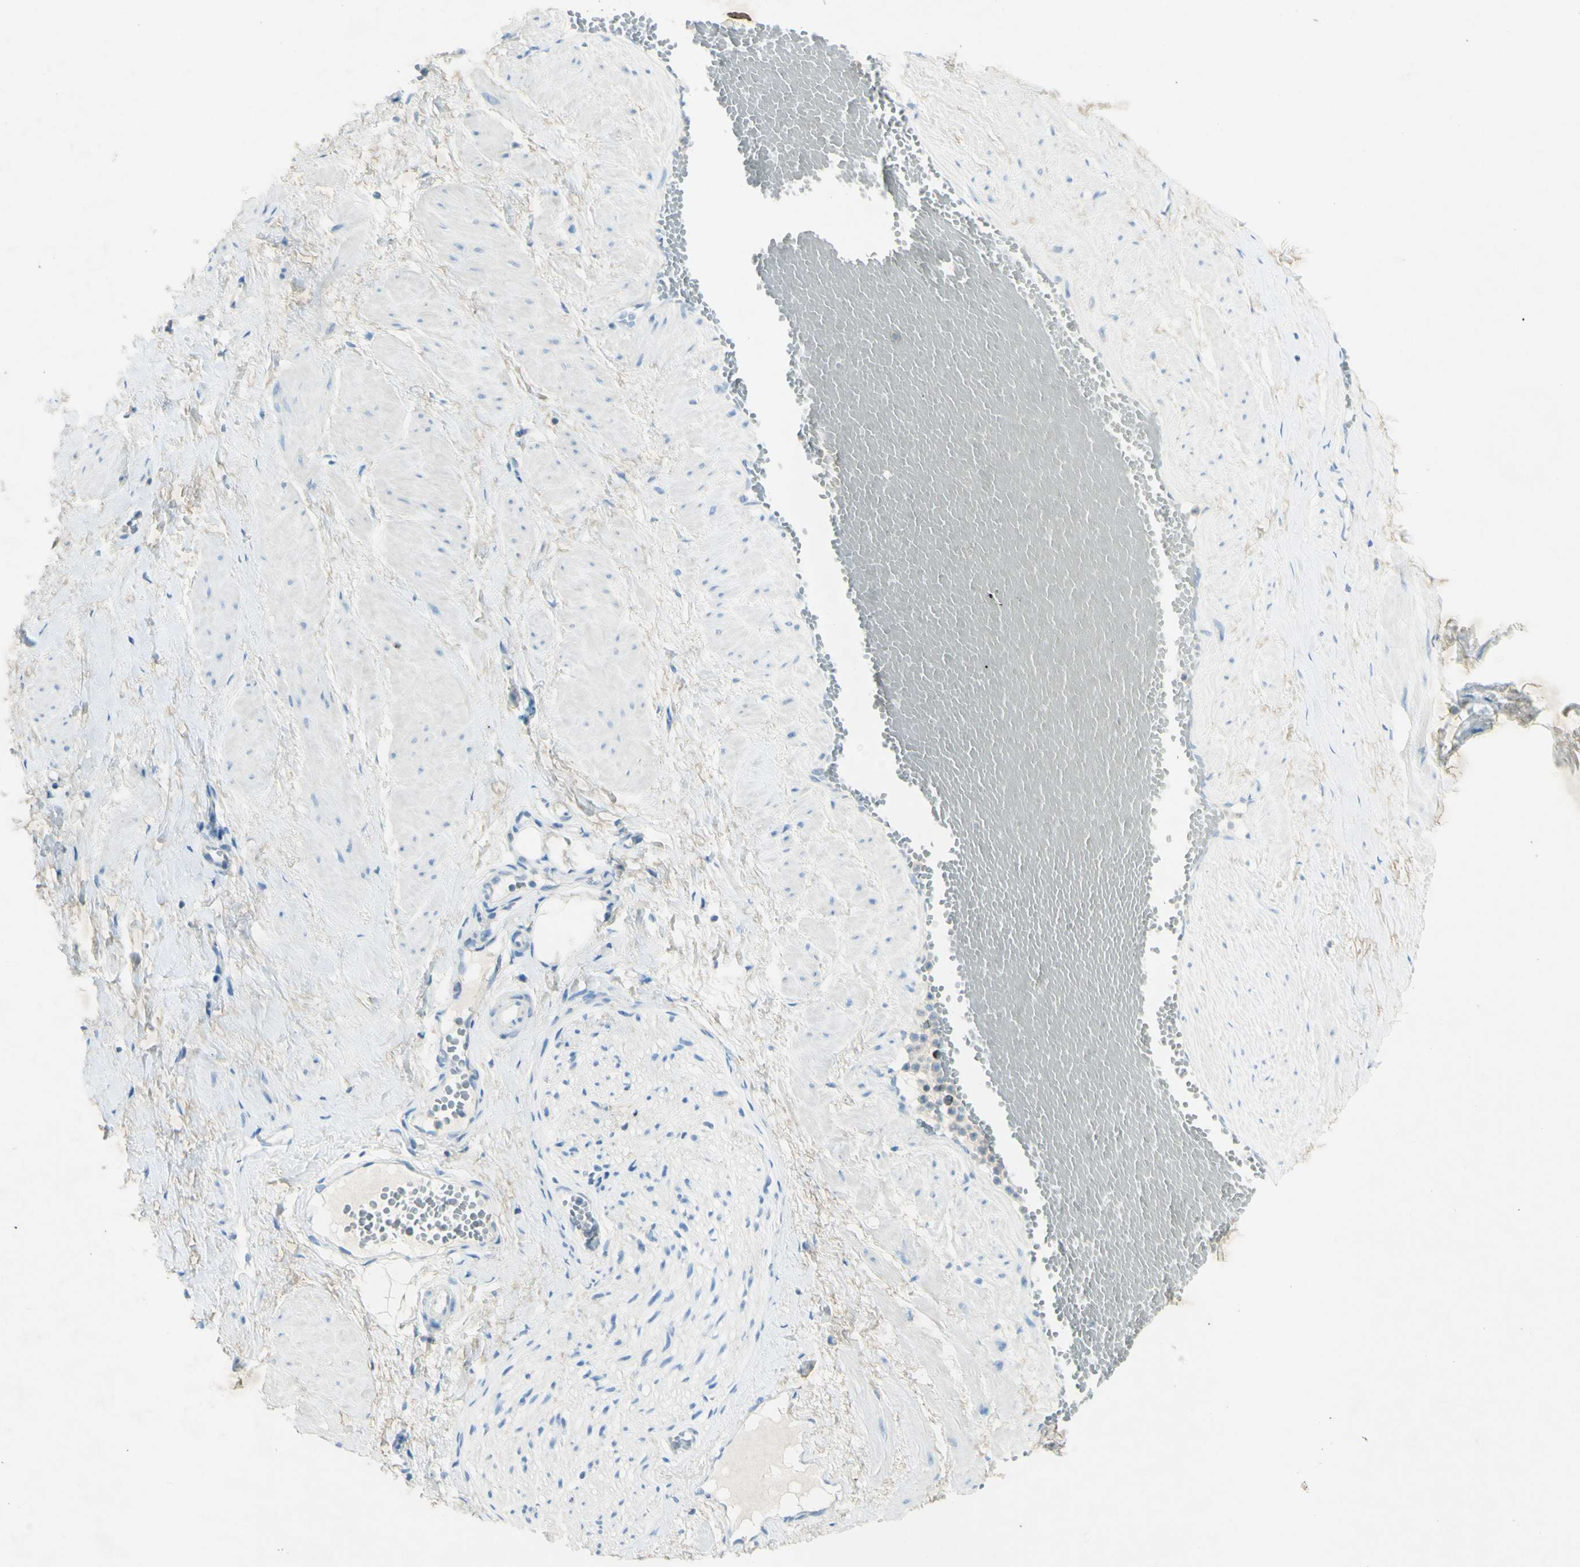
{"staining": {"intensity": "negative", "quantity": "none", "location": "none"}, "tissue": "adipose tissue", "cell_type": "Adipocytes", "image_type": "normal", "snomed": [{"axis": "morphology", "description": "Normal tissue, NOS"}, {"axis": "topography", "description": "Soft tissue"}, {"axis": "topography", "description": "Vascular tissue"}], "caption": "Immunohistochemistry (IHC) image of unremarkable human adipose tissue stained for a protein (brown), which displays no staining in adipocytes.", "gene": "GDF15", "patient": {"sex": "female", "age": 35}}